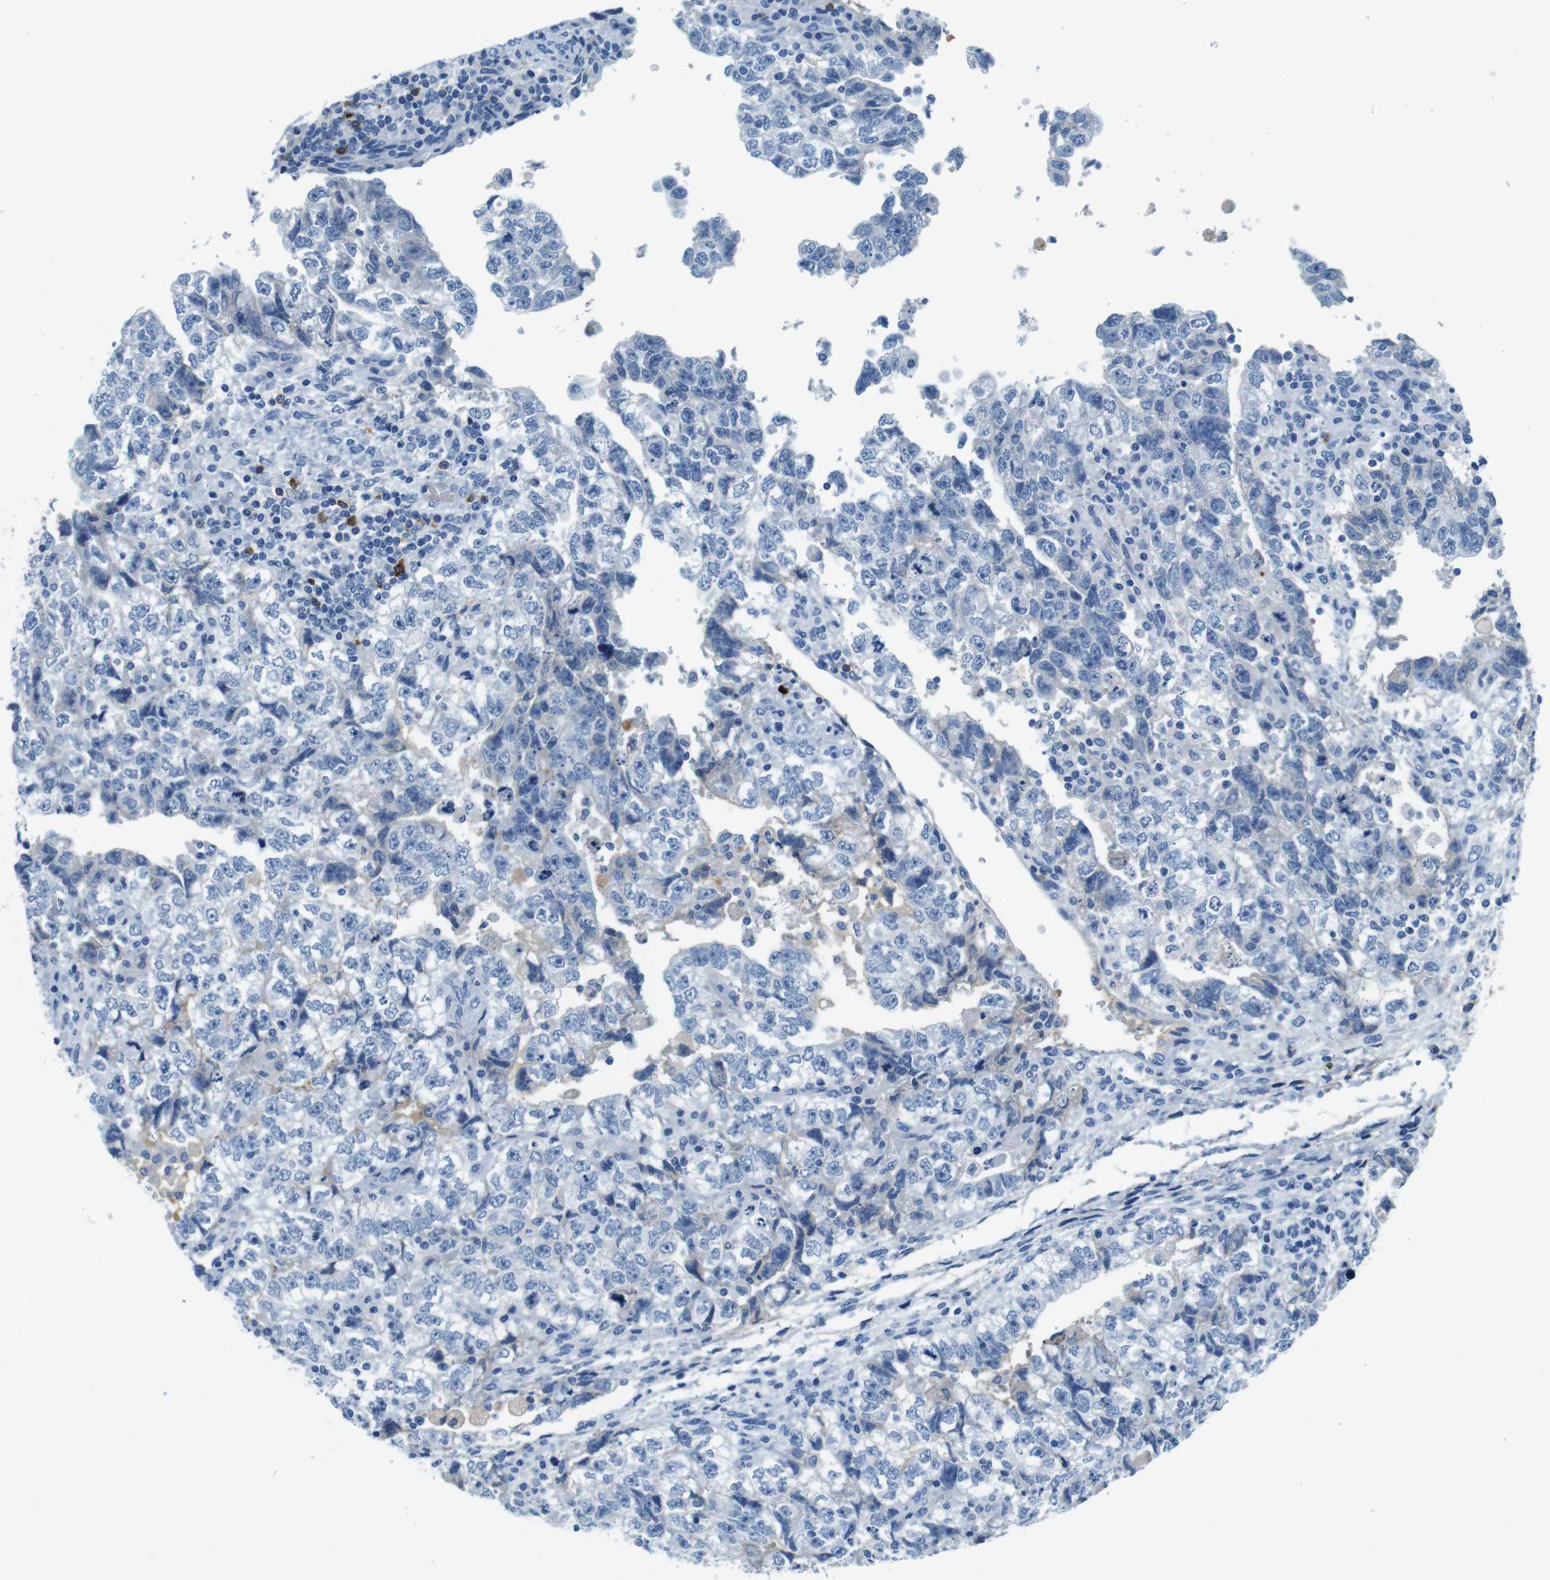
{"staining": {"intensity": "negative", "quantity": "none", "location": "none"}, "tissue": "testis cancer", "cell_type": "Tumor cells", "image_type": "cancer", "snomed": [{"axis": "morphology", "description": "Carcinoma, Embryonal, NOS"}, {"axis": "topography", "description": "Testis"}], "caption": "A high-resolution photomicrograph shows IHC staining of testis cancer, which exhibits no significant staining in tumor cells.", "gene": "IGHD", "patient": {"sex": "male", "age": 36}}